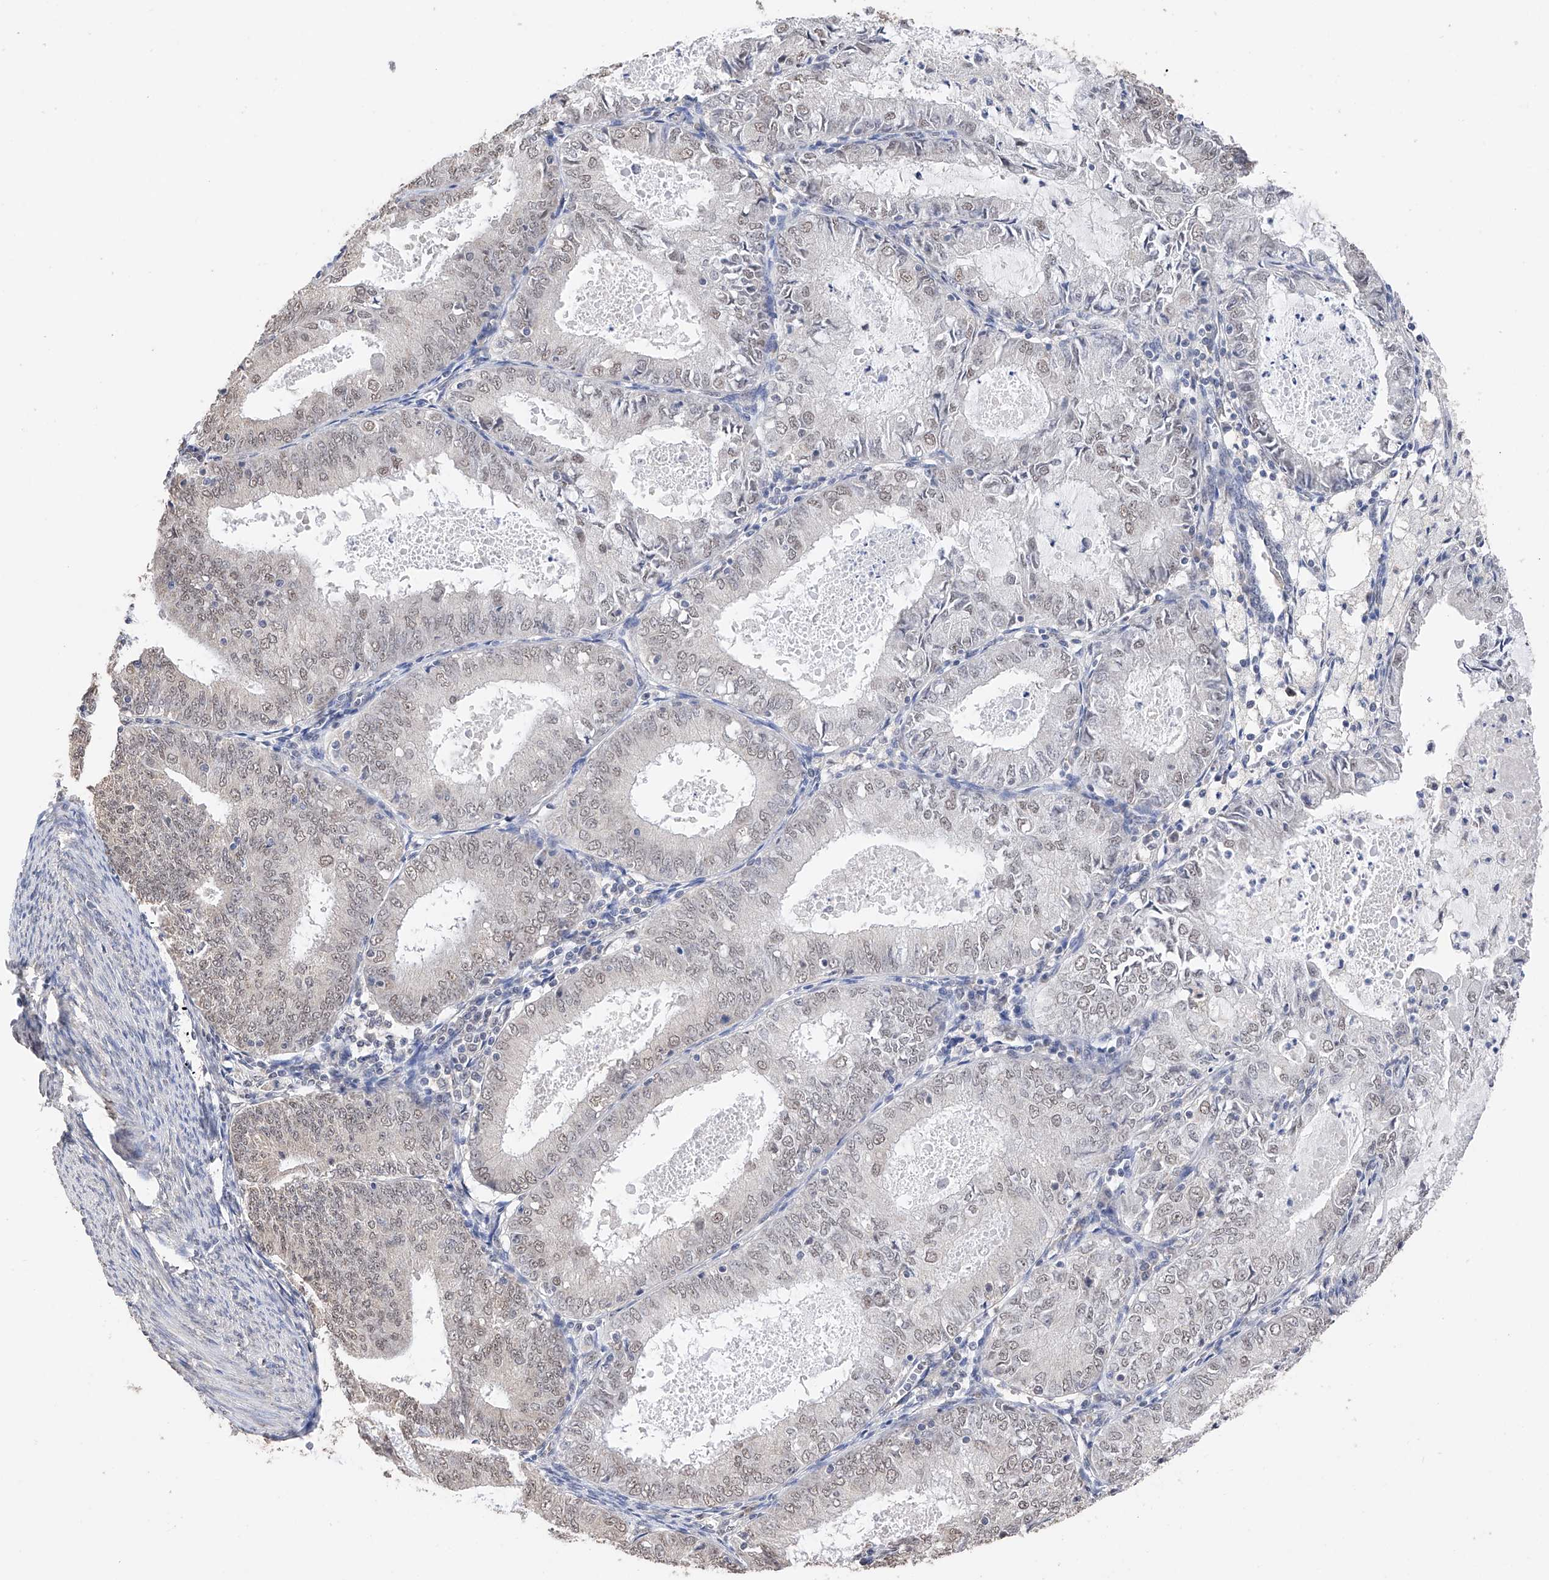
{"staining": {"intensity": "weak", "quantity": "25%-75%", "location": "nuclear"}, "tissue": "endometrial cancer", "cell_type": "Tumor cells", "image_type": "cancer", "snomed": [{"axis": "morphology", "description": "Adenocarcinoma, NOS"}, {"axis": "topography", "description": "Endometrium"}], "caption": "This is a photomicrograph of immunohistochemistry staining of endometrial cancer, which shows weak staining in the nuclear of tumor cells.", "gene": "DMAP1", "patient": {"sex": "female", "age": 57}}